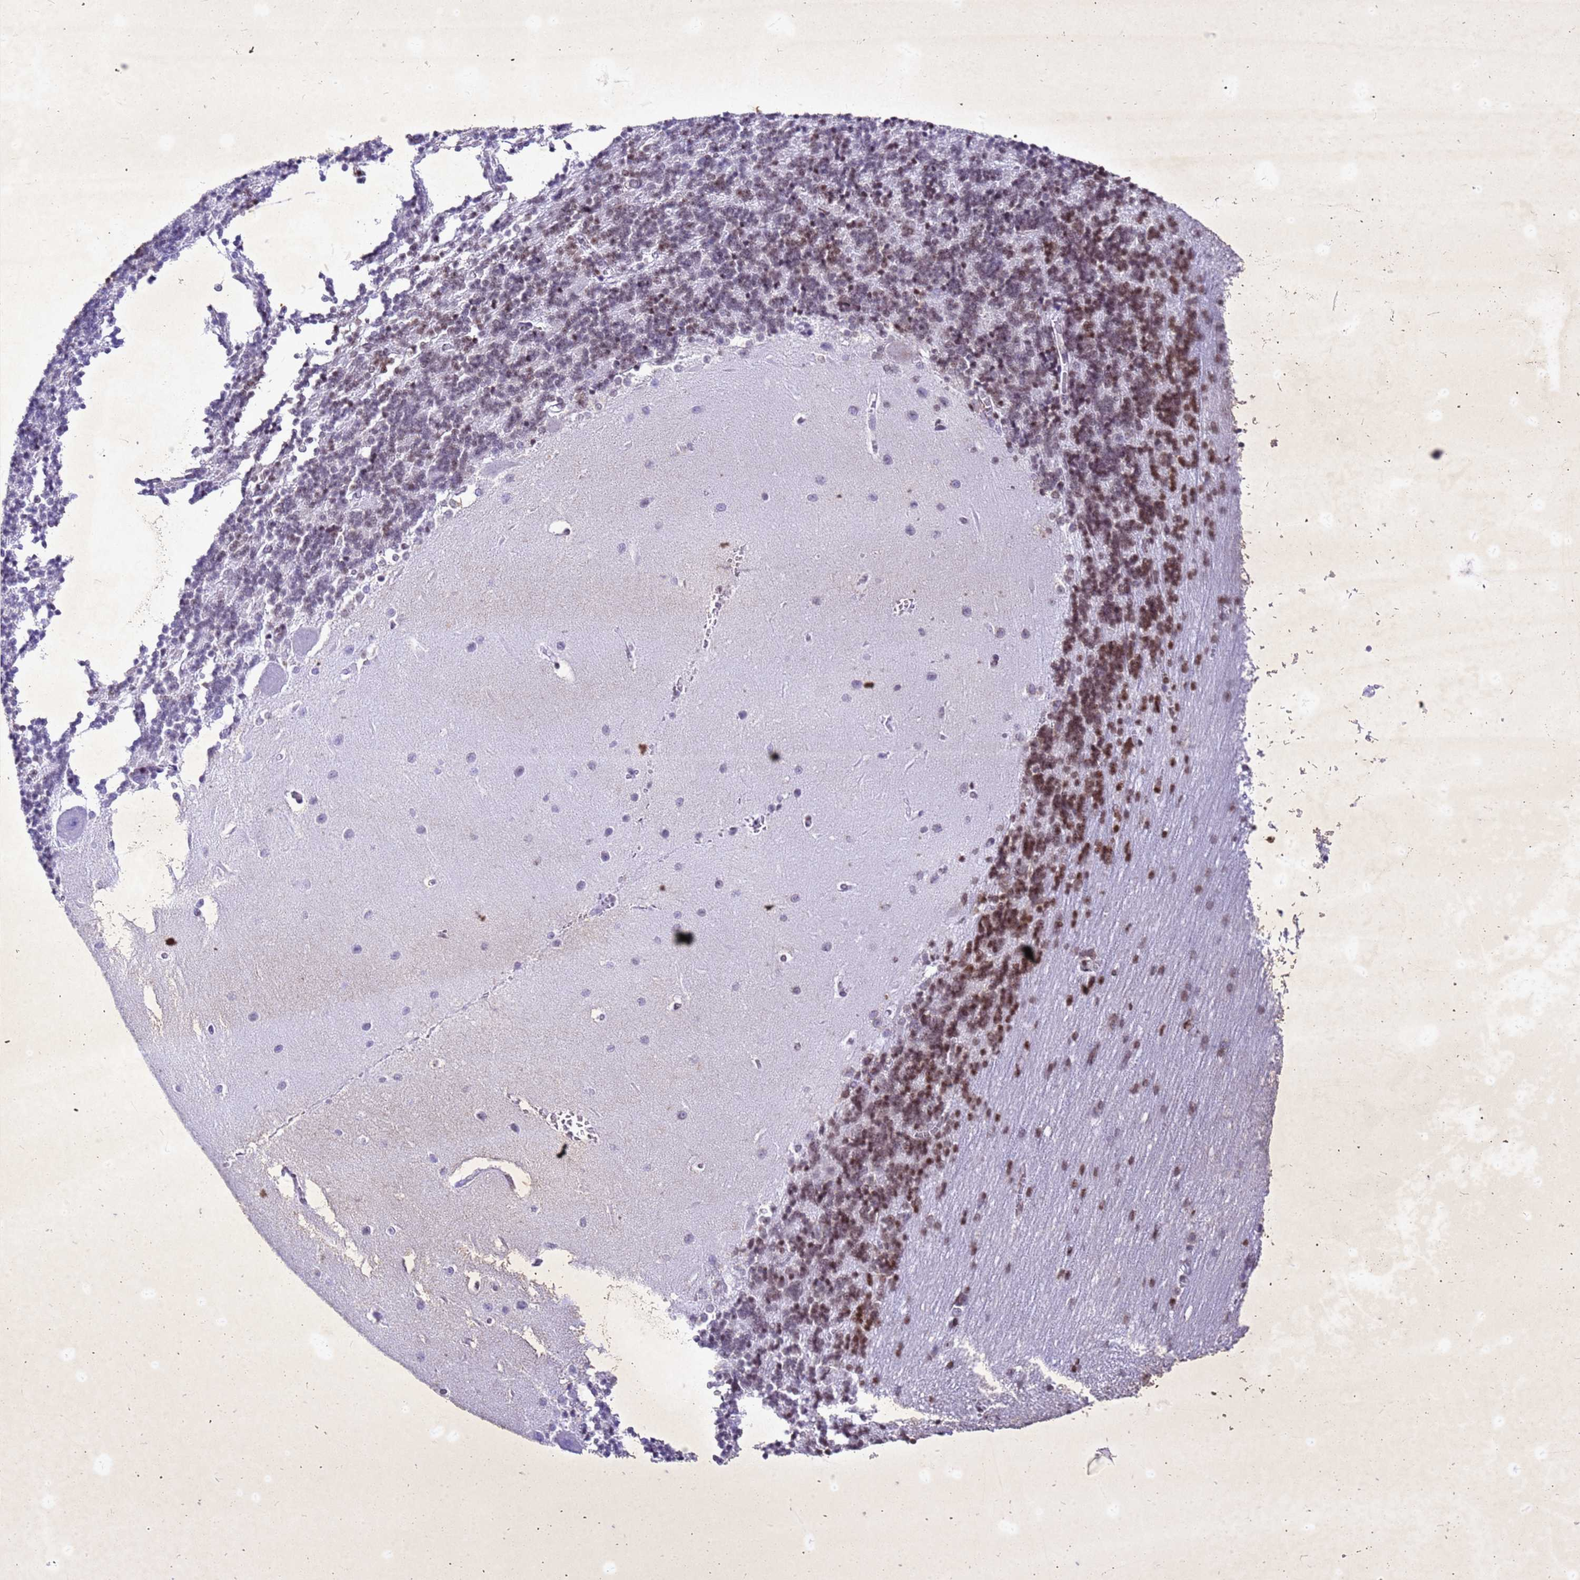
{"staining": {"intensity": "moderate", "quantity": "25%-75%", "location": "nuclear"}, "tissue": "cerebellum", "cell_type": "Cells in granular layer", "image_type": "normal", "snomed": [{"axis": "morphology", "description": "Normal tissue, NOS"}, {"axis": "topography", "description": "Cerebellum"}], "caption": "Protein analysis of benign cerebellum exhibits moderate nuclear positivity in approximately 25%-75% of cells in granular layer.", "gene": "COPS9", "patient": {"sex": "male", "age": 37}}